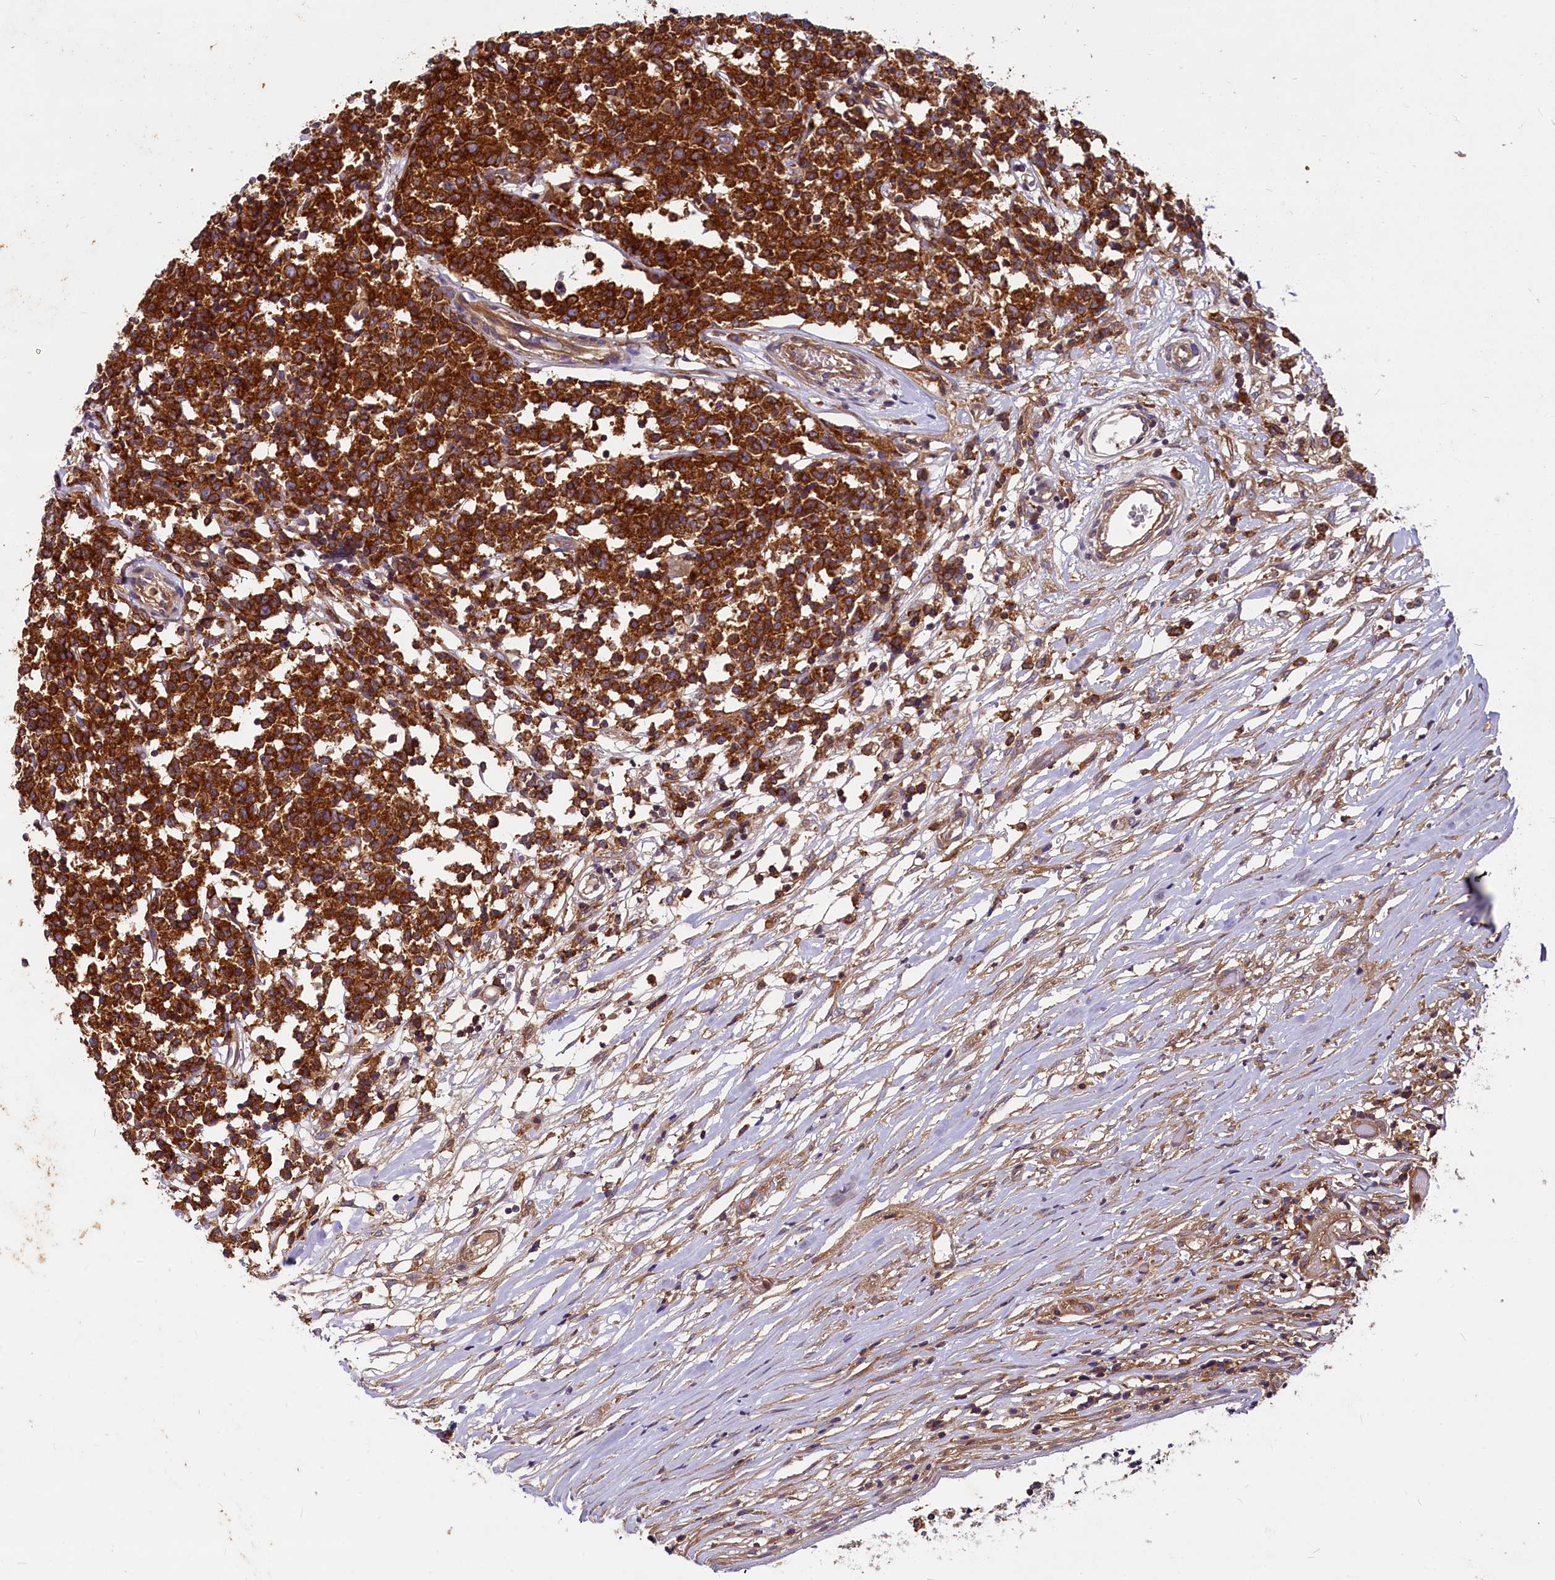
{"staining": {"intensity": "strong", "quantity": ">75%", "location": "cytoplasmic/membranous"}, "tissue": "lymphoma", "cell_type": "Tumor cells", "image_type": "cancer", "snomed": [{"axis": "morphology", "description": "Malignant lymphoma, non-Hodgkin's type, Low grade"}, {"axis": "topography", "description": "Small intestine"}], "caption": "Lymphoma was stained to show a protein in brown. There is high levels of strong cytoplasmic/membranous expression in about >75% of tumor cells.", "gene": "MYO9B", "patient": {"sex": "female", "age": 59}}